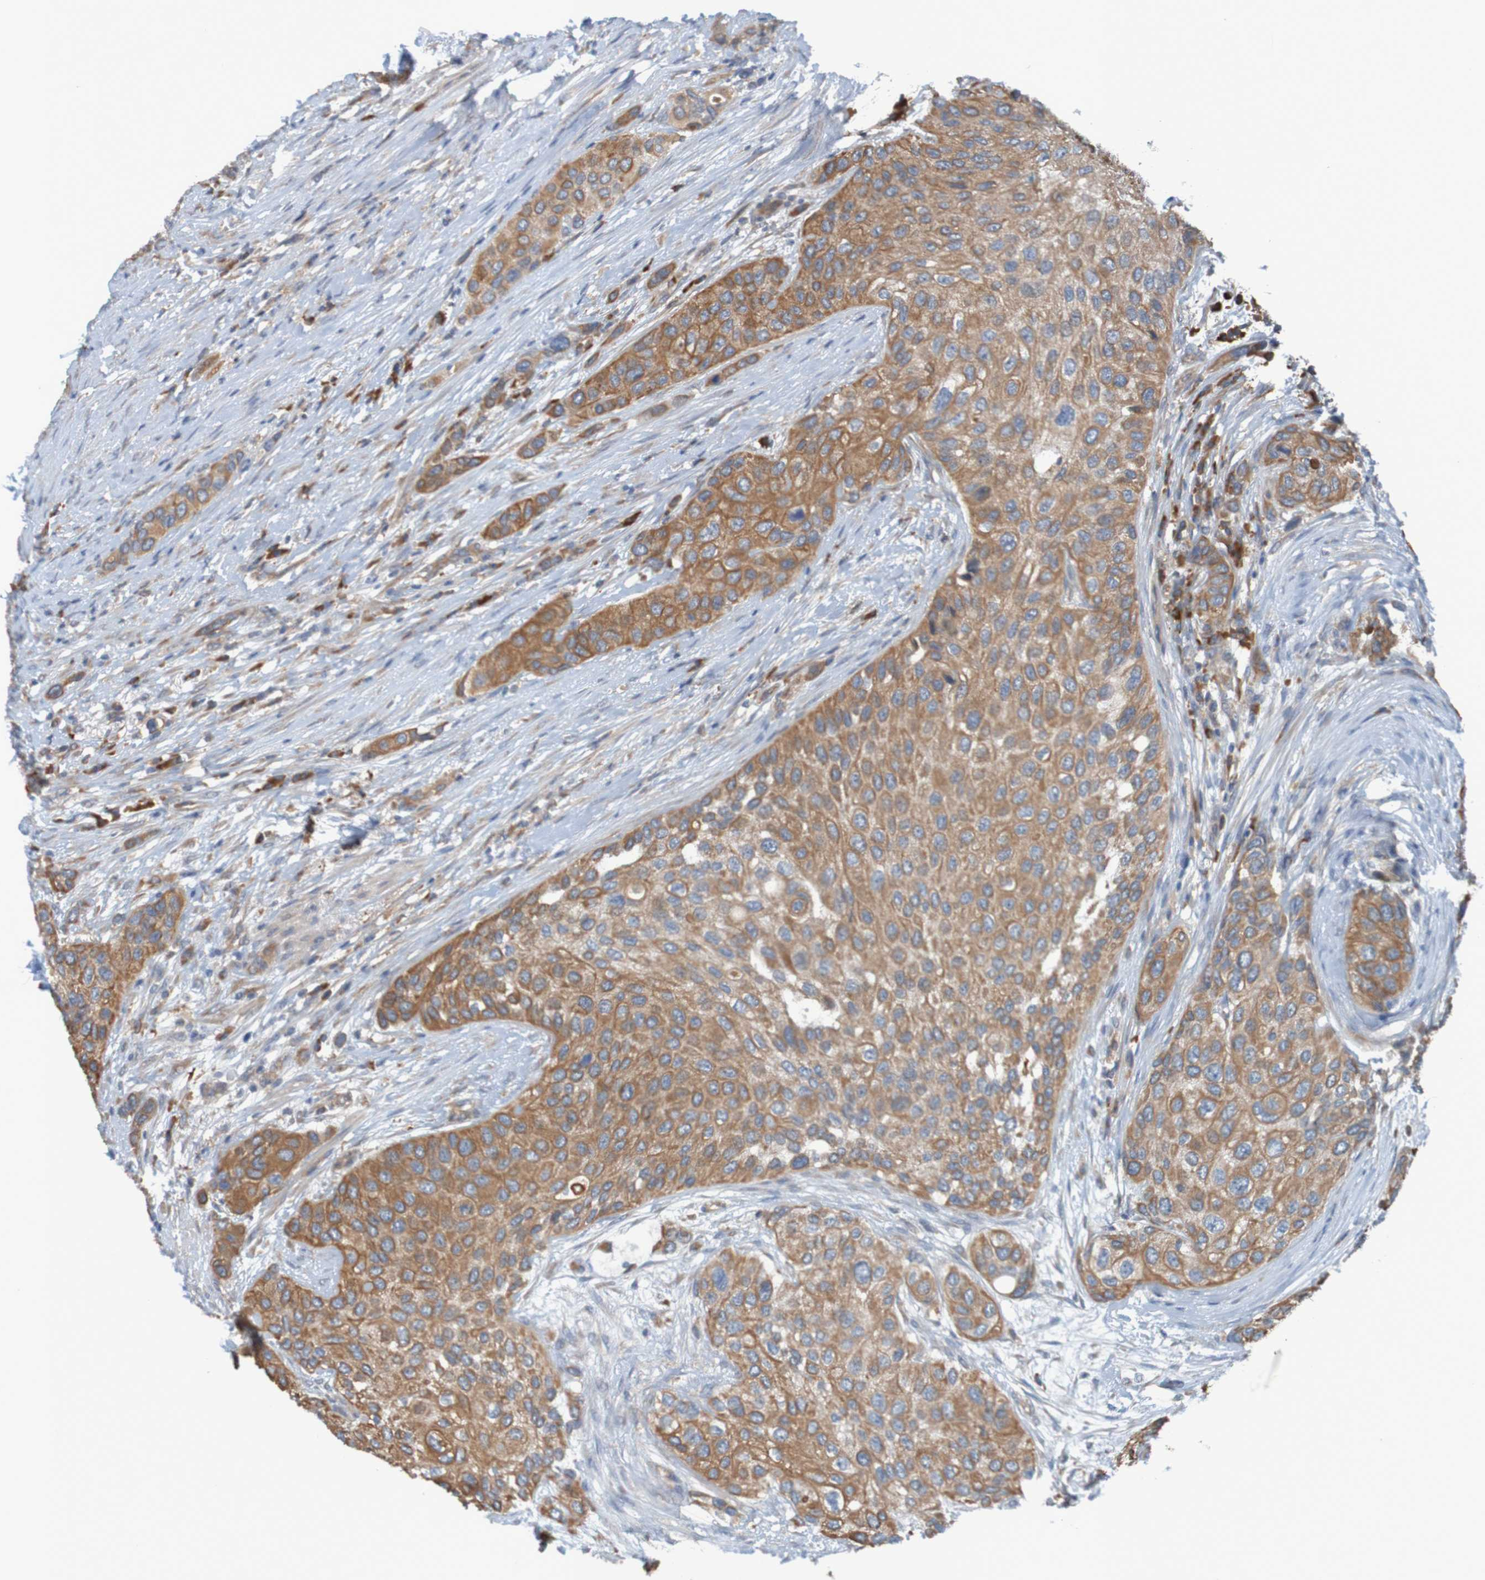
{"staining": {"intensity": "moderate", "quantity": ">75%", "location": "cytoplasmic/membranous"}, "tissue": "urothelial cancer", "cell_type": "Tumor cells", "image_type": "cancer", "snomed": [{"axis": "morphology", "description": "Urothelial carcinoma, High grade"}, {"axis": "topography", "description": "Urinary bladder"}], "caption": "Protein positivity by immunohistochemistry (IHC) displays moderate cytoplasmic/membranous staining in approximately >75% of tumor cells in high-grade urothelial carcinoma. Nuclei are stained in blue.", "gene": "DNAJC4", "patient": {"sex": "female", "age": 56}}